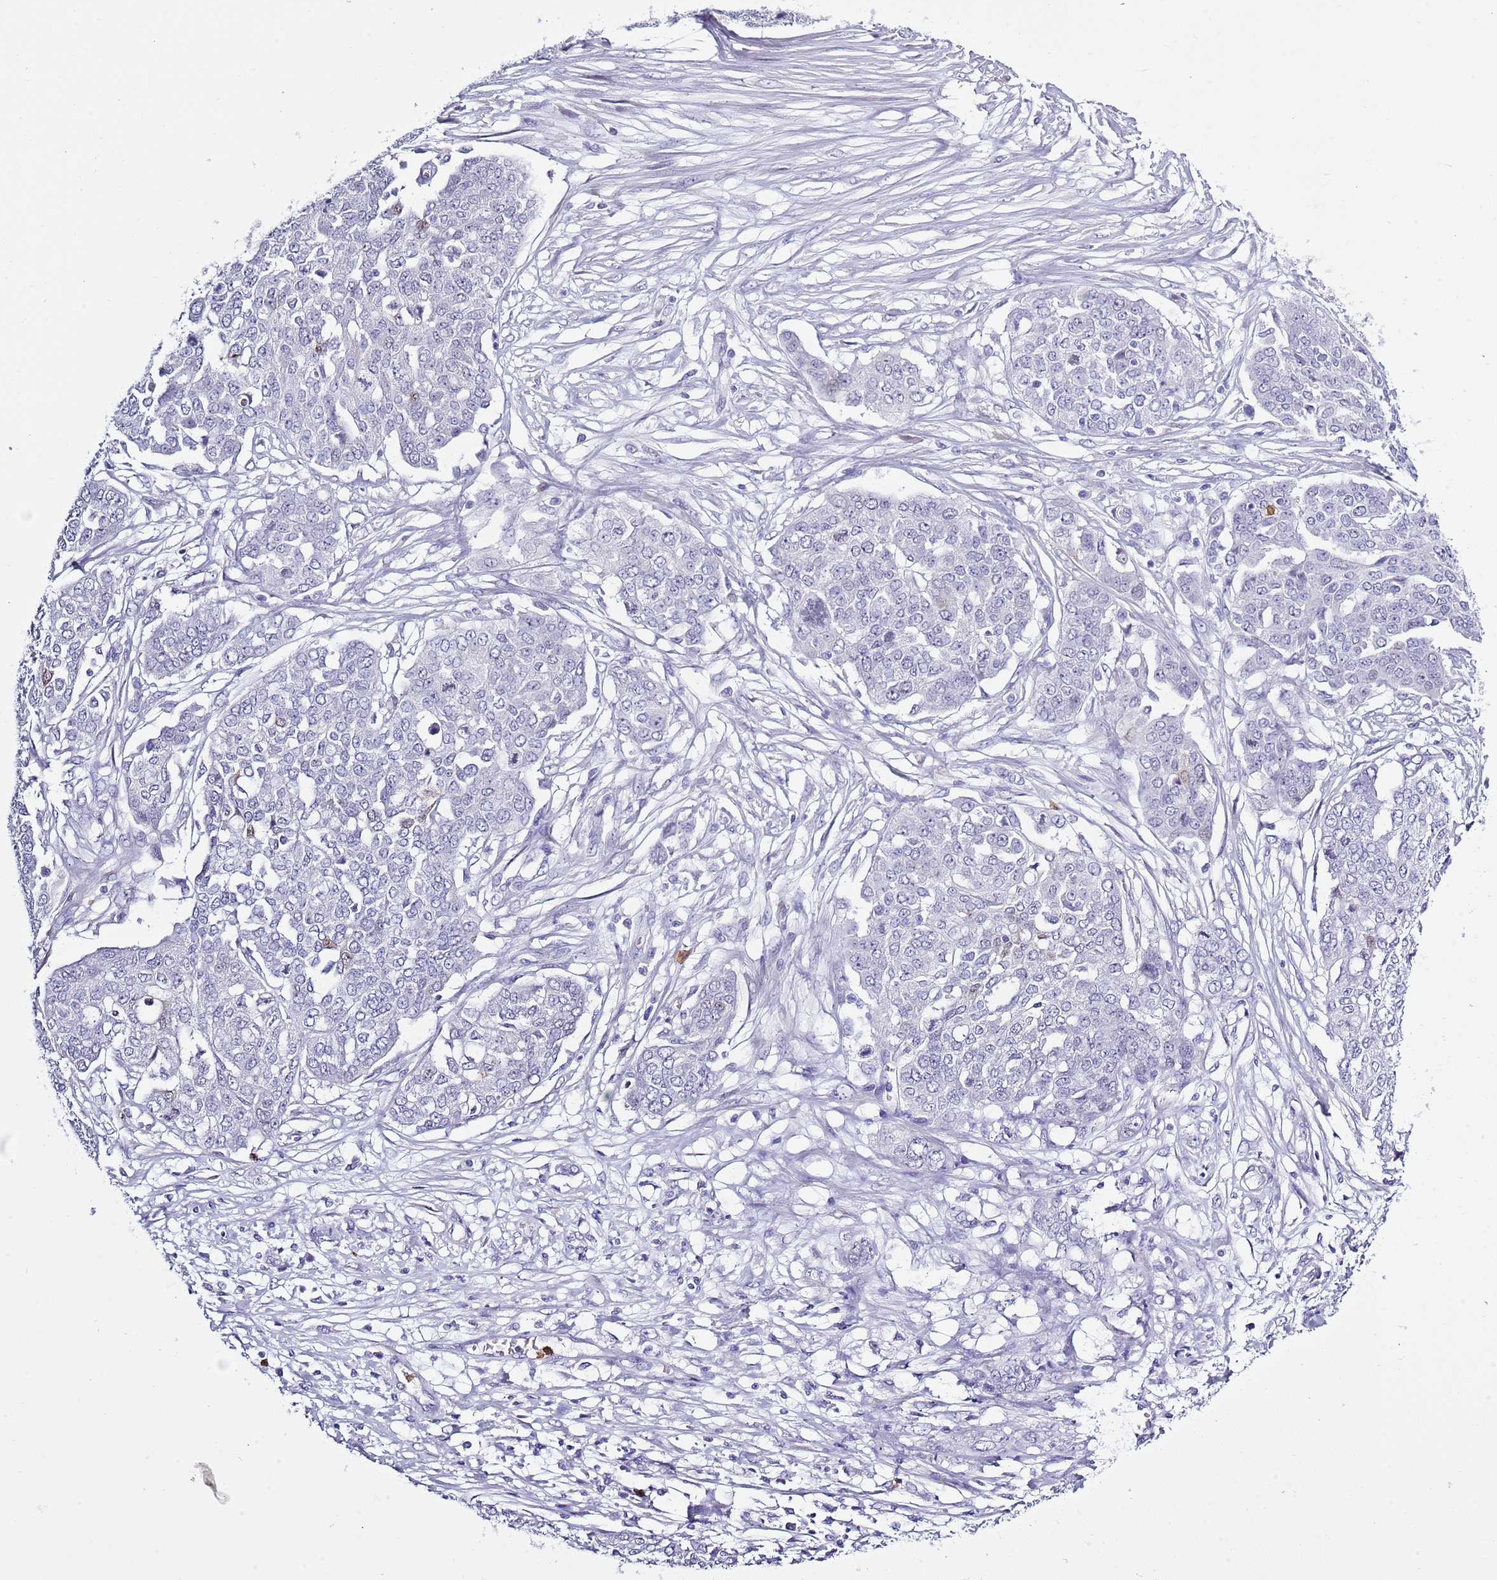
{"staining": {"intensity": "moderate", "quantity": "<25%", "location": "cytoplasmic/membranous"}, "tissue": "ovarian cancer", "cell_type": "Tumor cells", "image_type": "cancer", "snomed": [{"axis": "morphology", "description": "Cystadenocarcinoma, serous, NOS"}, {"axis": "topography", "description": "Soft tissue"}, {"axis": "topography", "description": "Ovary"}], "caption": "Immunohistochemical staining of human ovarian cancer demonstrates low levels of moderate cytoplasmic/membranous protein positivity in approximately <25% of tumor cells. (Brightfield microscopy of DAB IHC at high magnification).", "gene": "ZFP2", "patient": {"sex": "female", "age": 57}}